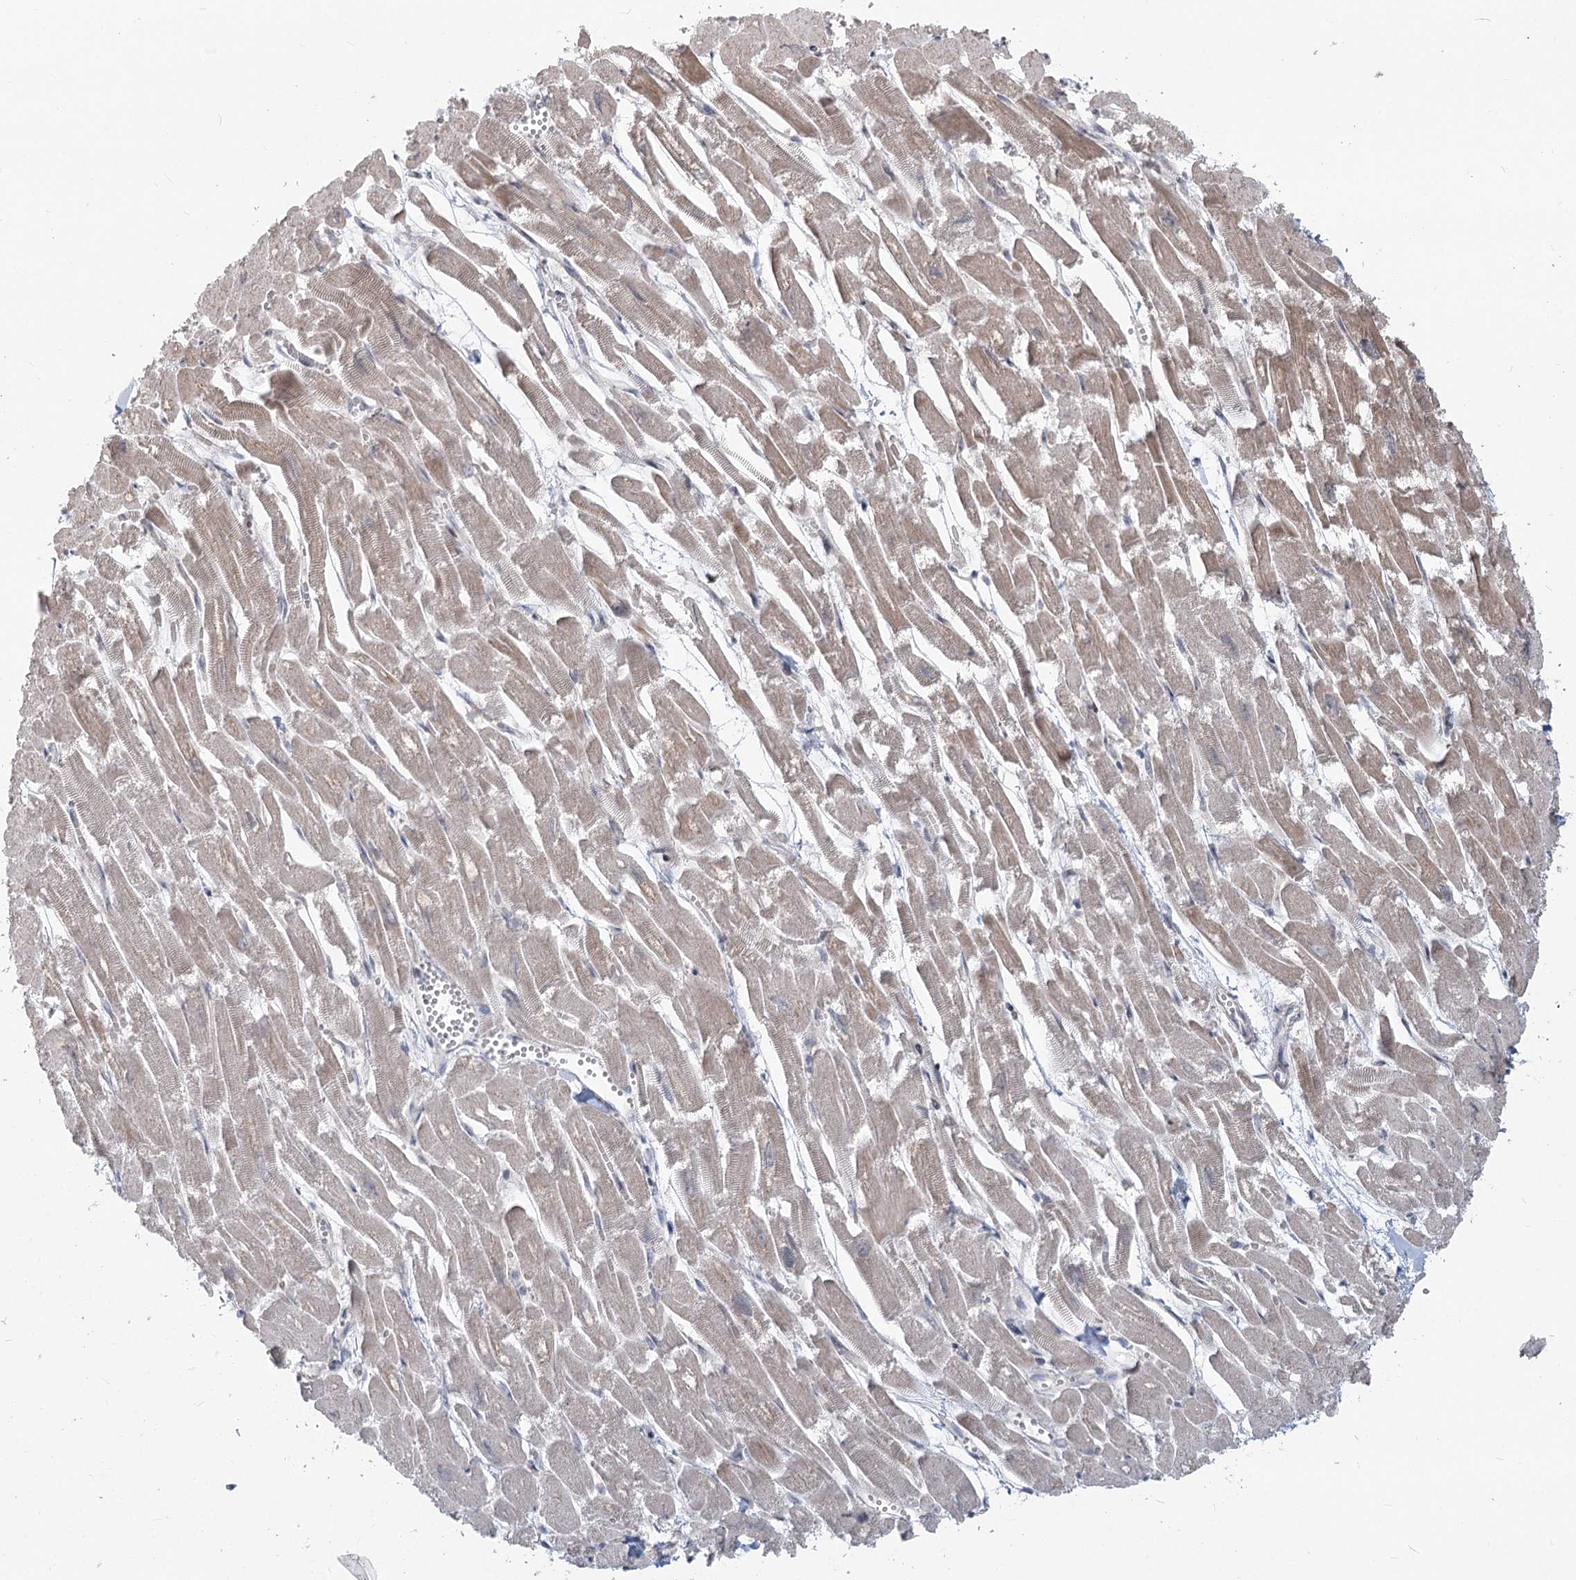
{"staining": {"intensity": "moderate", "quantity": "<25%", "location": "cytoplasmic/membranous"}, "tissue": "heart muscle", "cell_type": "Cardiomyocytes", "image_type": "normal", "snomed": [{"axis": "morphology", "description": "Normal tissue, NOS"}, {"axis": "topography", "description": "Heart"}], "caption": "Cardiomyocytes exhibit low levels of moderate cytoplasmic/membranous expression in approximately <25% of cells in normal human heart muscle.", "gene": "ABITRAM", "patient": {"sex": "male", "age": 54}}